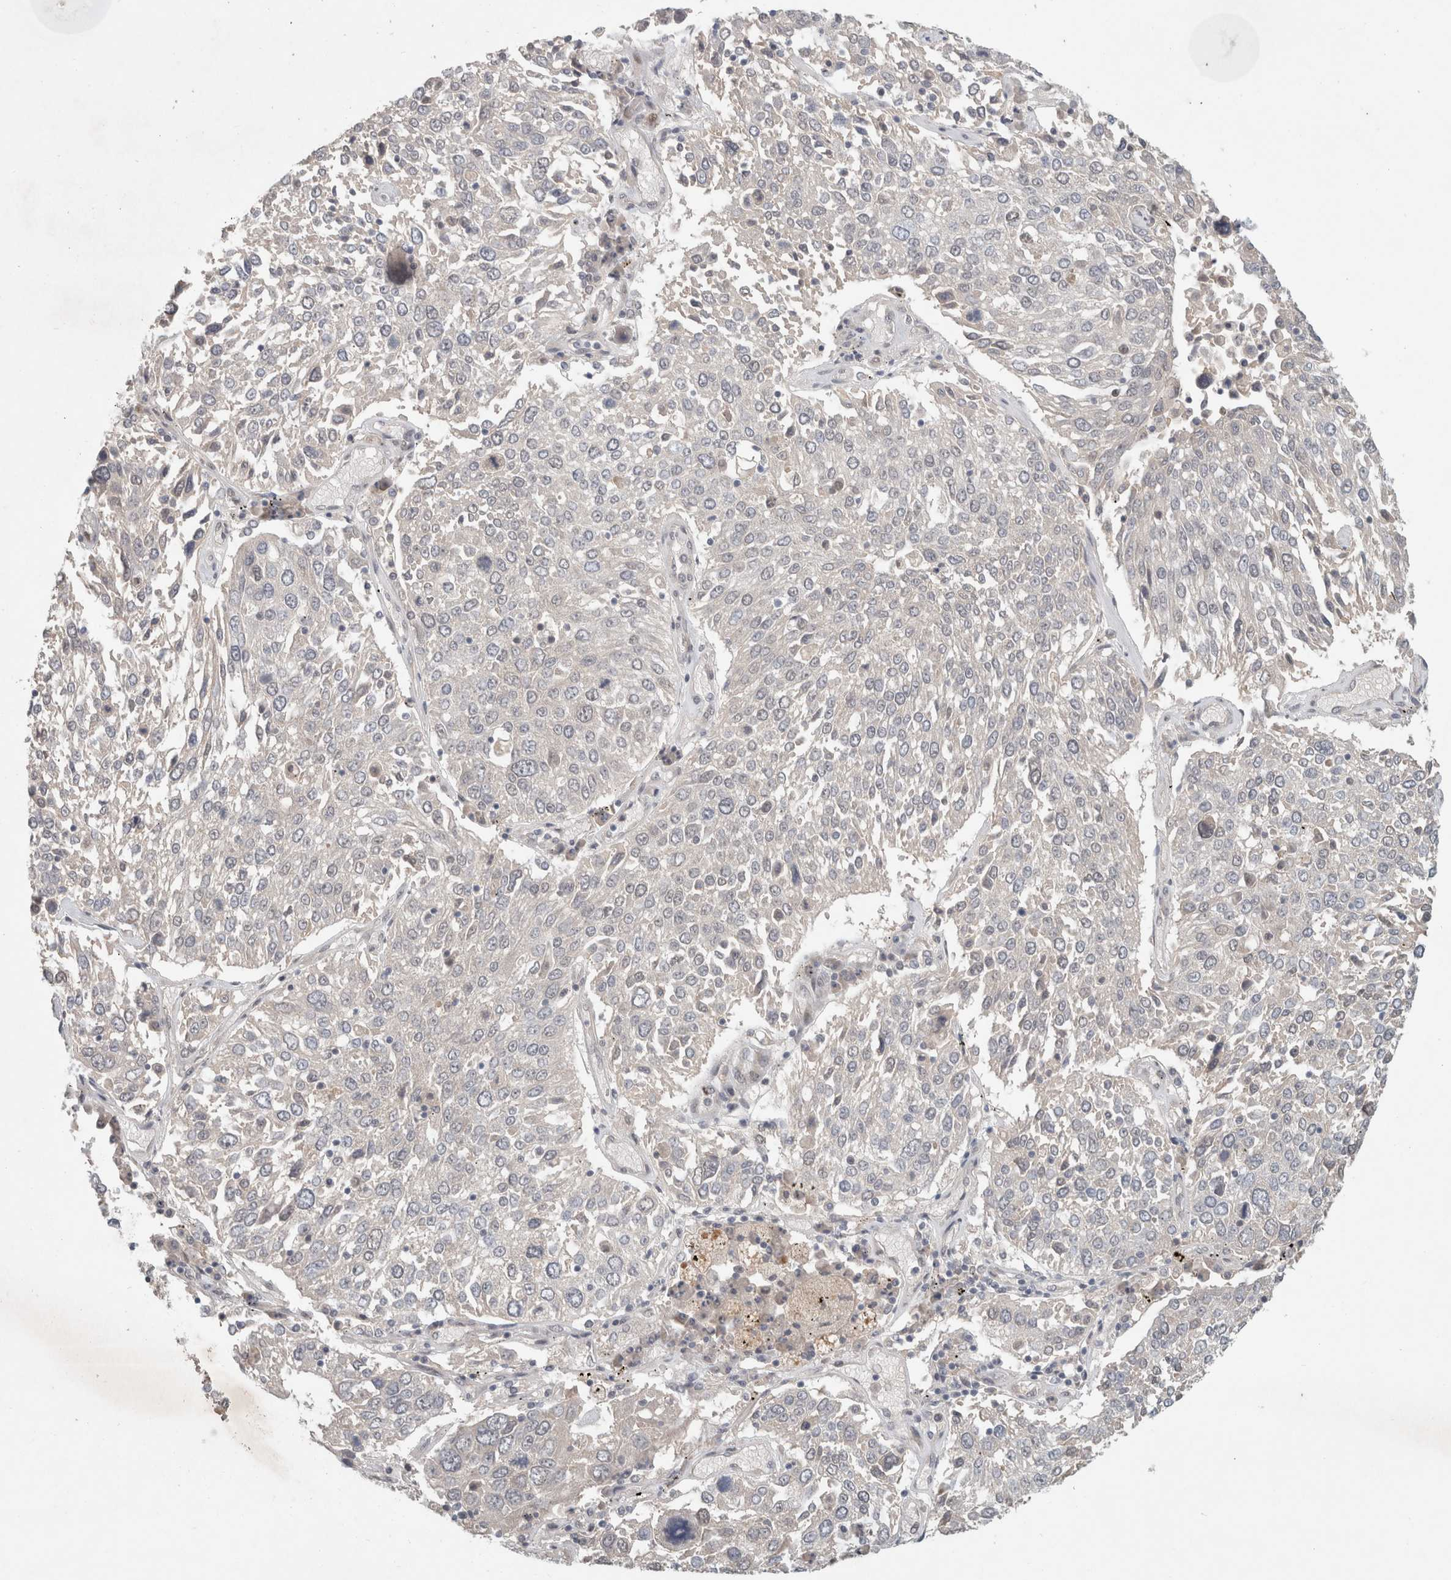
{"staining": {"intensity": "negative", "quantity": "none", "location": "none"}, "tissue": "lung cancer", "cell_type": "Tumor cells", "image_type": "cancer", "snomed": [{"axis": "morphology", "description": "Squamous cell carcinoma, NOS"}, {"axis": "topography", "description": "Lung"}], "caption": "DAB (3,3'-diaminobenzidine) immunohistochemical staining of lung cancer (squamous cell carcinoma) reveals no significant expression in tumor cells.", "gene": "RASAL2", "patient": {"sex": "male", "age": 65}}